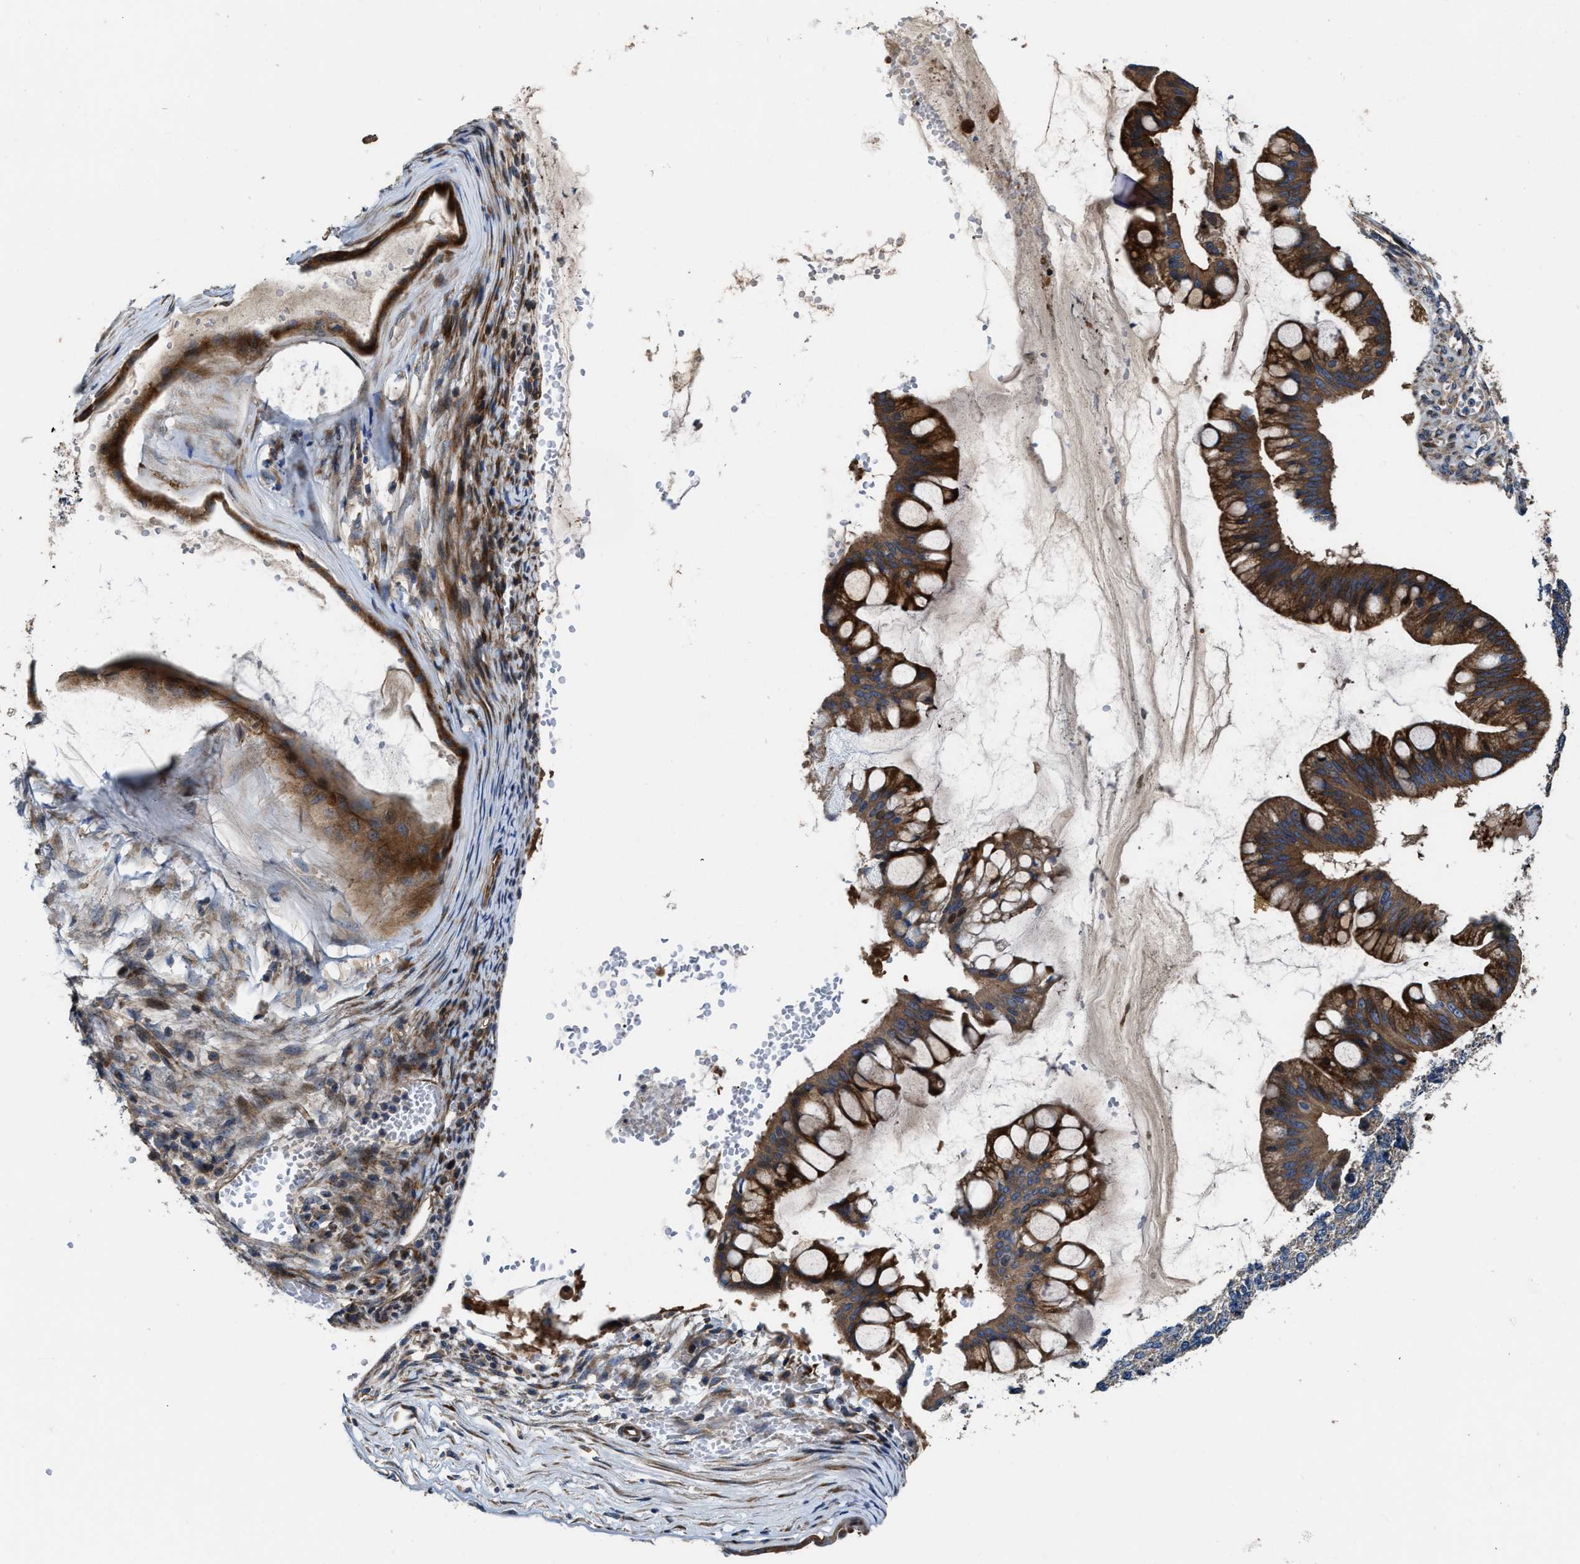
{"staining": {"intensity": "strong", "quantity": ">75%", "location": "cytoplasmic/membranous"}, "tissue": "ovarian cancer", "cell_type": "Tumor cells", "image_type": "cancer", "snomed": [{"axis": "morphology", "description": "Cystadenocarcinoma, mucinous, NOS"}, {"axis": "topography", "description": "Ovary"}], "caption": "This micrograph demonstrates ovarian mucinous cystadenocarcinoma stained with immunohistochemistry (IHC) to label a protein in brown. The cytoplasmic/membranous of tumor cells show strong positivity for the protein. Nuclei are counter-stained blue.", "gene": "PTAR1", "patient": {"sex": "female", "age": 73}}